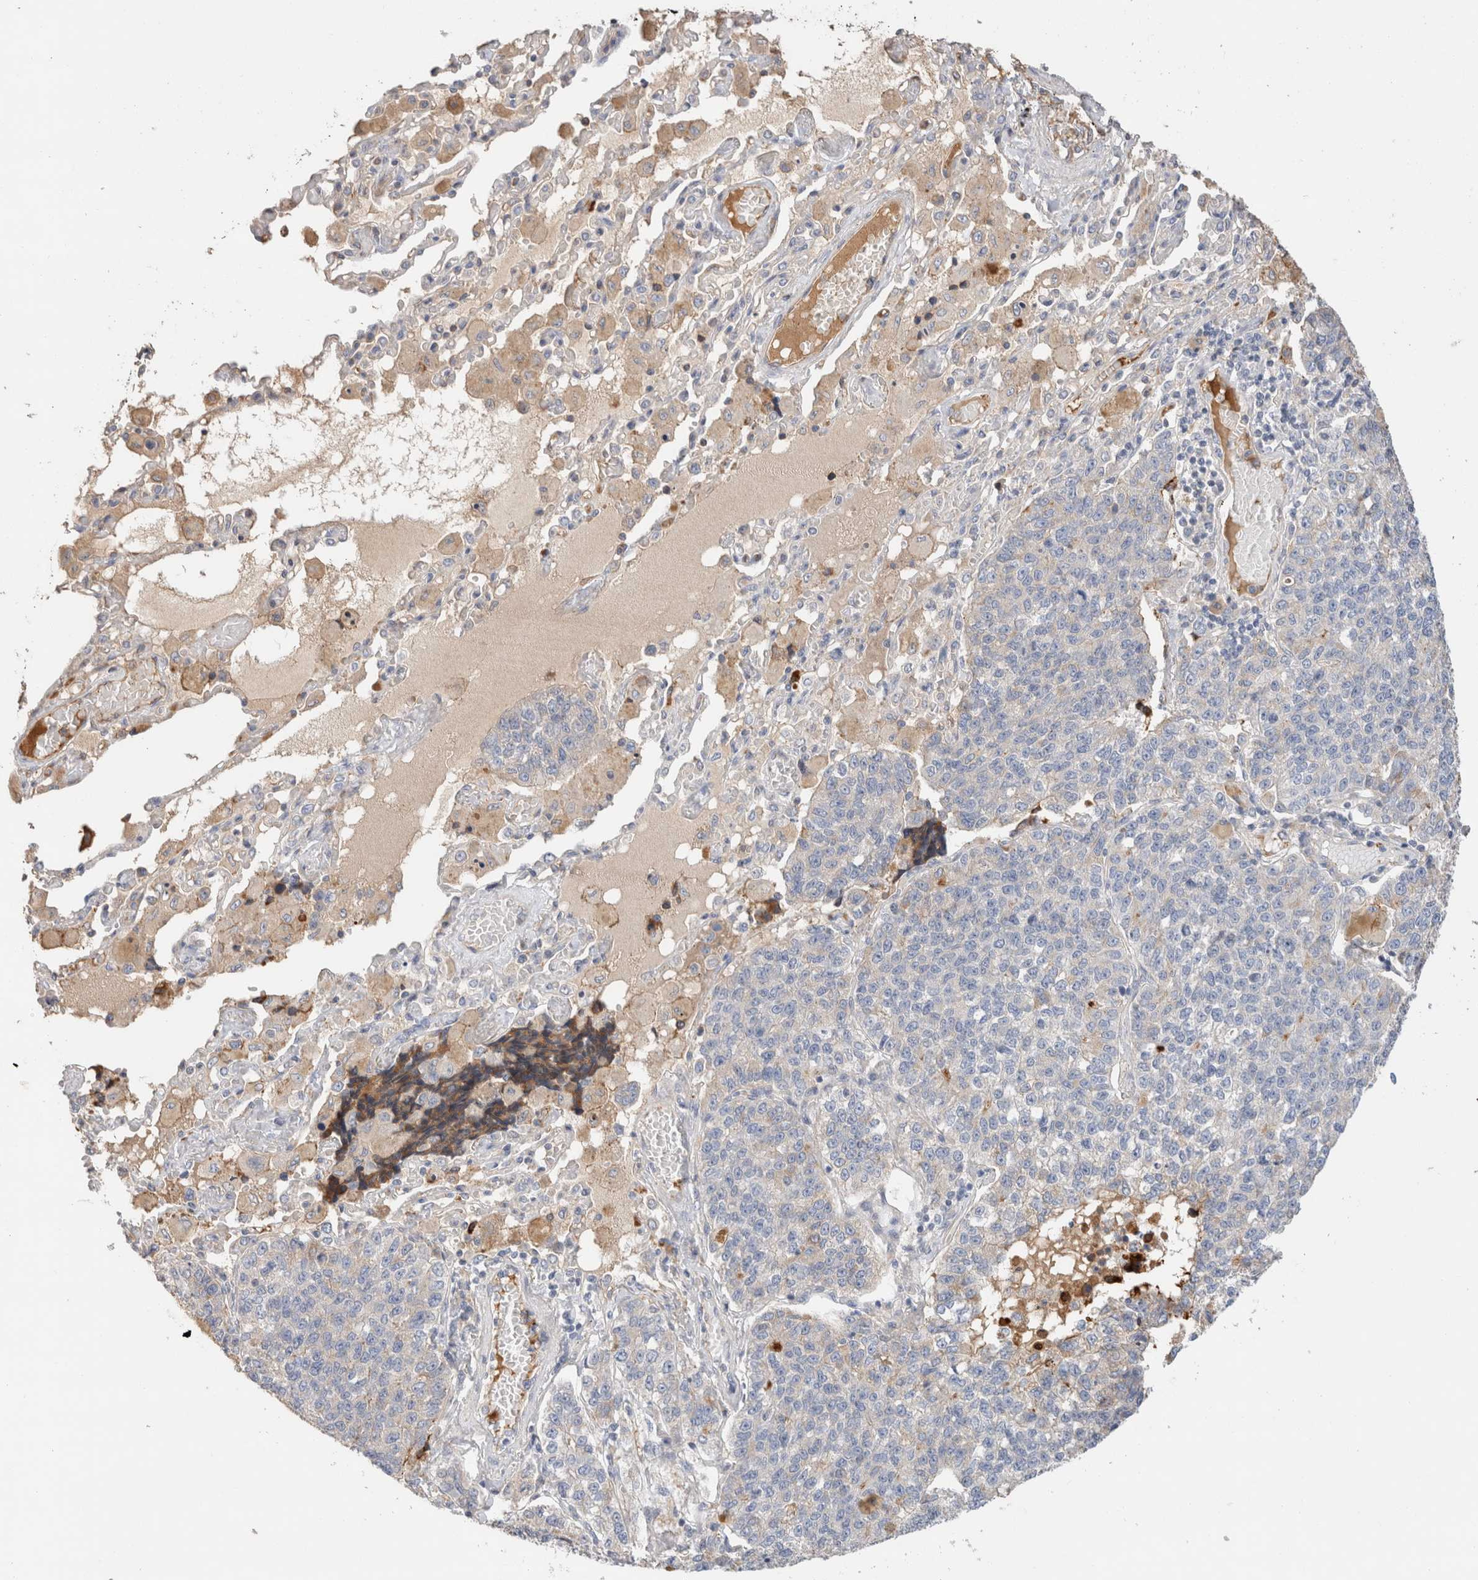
{"staining": {"intensity": "negative", "quantity": "none", "location": "none"}, "tissue": "lung cancer", "cell_type": "Tumor cells", "image_type": "cancer", "snomed": [{"axis": "morphology", "description": "Adenocarcinoma, NOS"}, {"axis": "topography", "description": "Lung"}], "caption": "Immunohistochemical staining of lung cancer (adenocarcinoma) demonstrates no significant positivity in tumor cells.", "gene": "PROS1", "patient": {"sex": "male", "age": 49}}